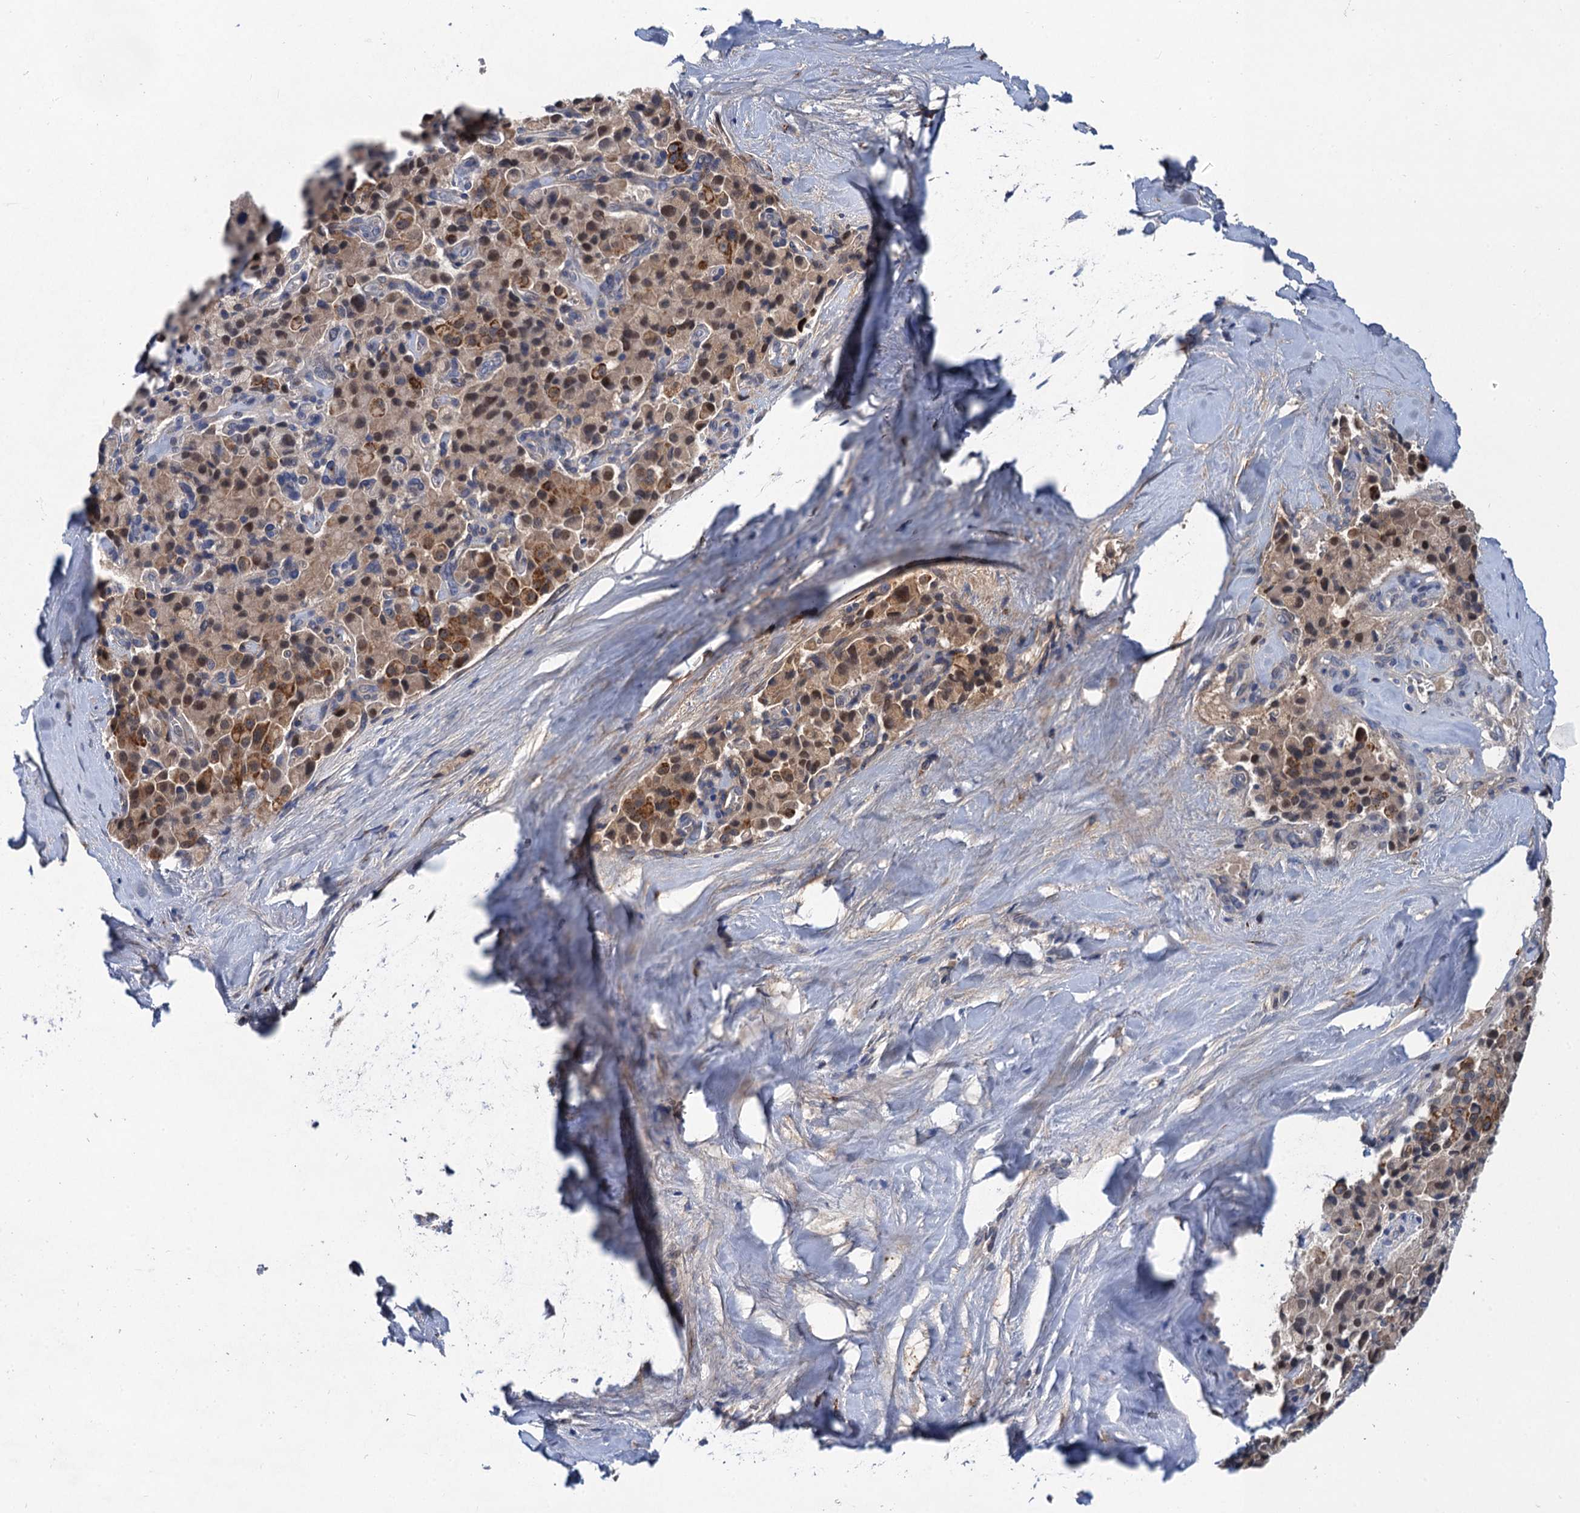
{"staining": {"intensity": "moderate", "quantity": ">75%", "location": "nuclear"}, "tissue": "pancreatic cancer", "cell_type": "Tumor cells", "image_type": "cancer", "snomed": [{"axis": "morphology", "description": "Adenocarcinoma, NOS"}, {"axis": "topography", "description": "Pancreas"}], "caption": "Moderate nuclear expression for a protein is present in approximately >75% of tumor cells of pancreatic cancer (adenocarcinoma) using immunohistochemistry (IHC).", "gene": "TRAF7", "patient": {"sex": "male", "age": 65}}